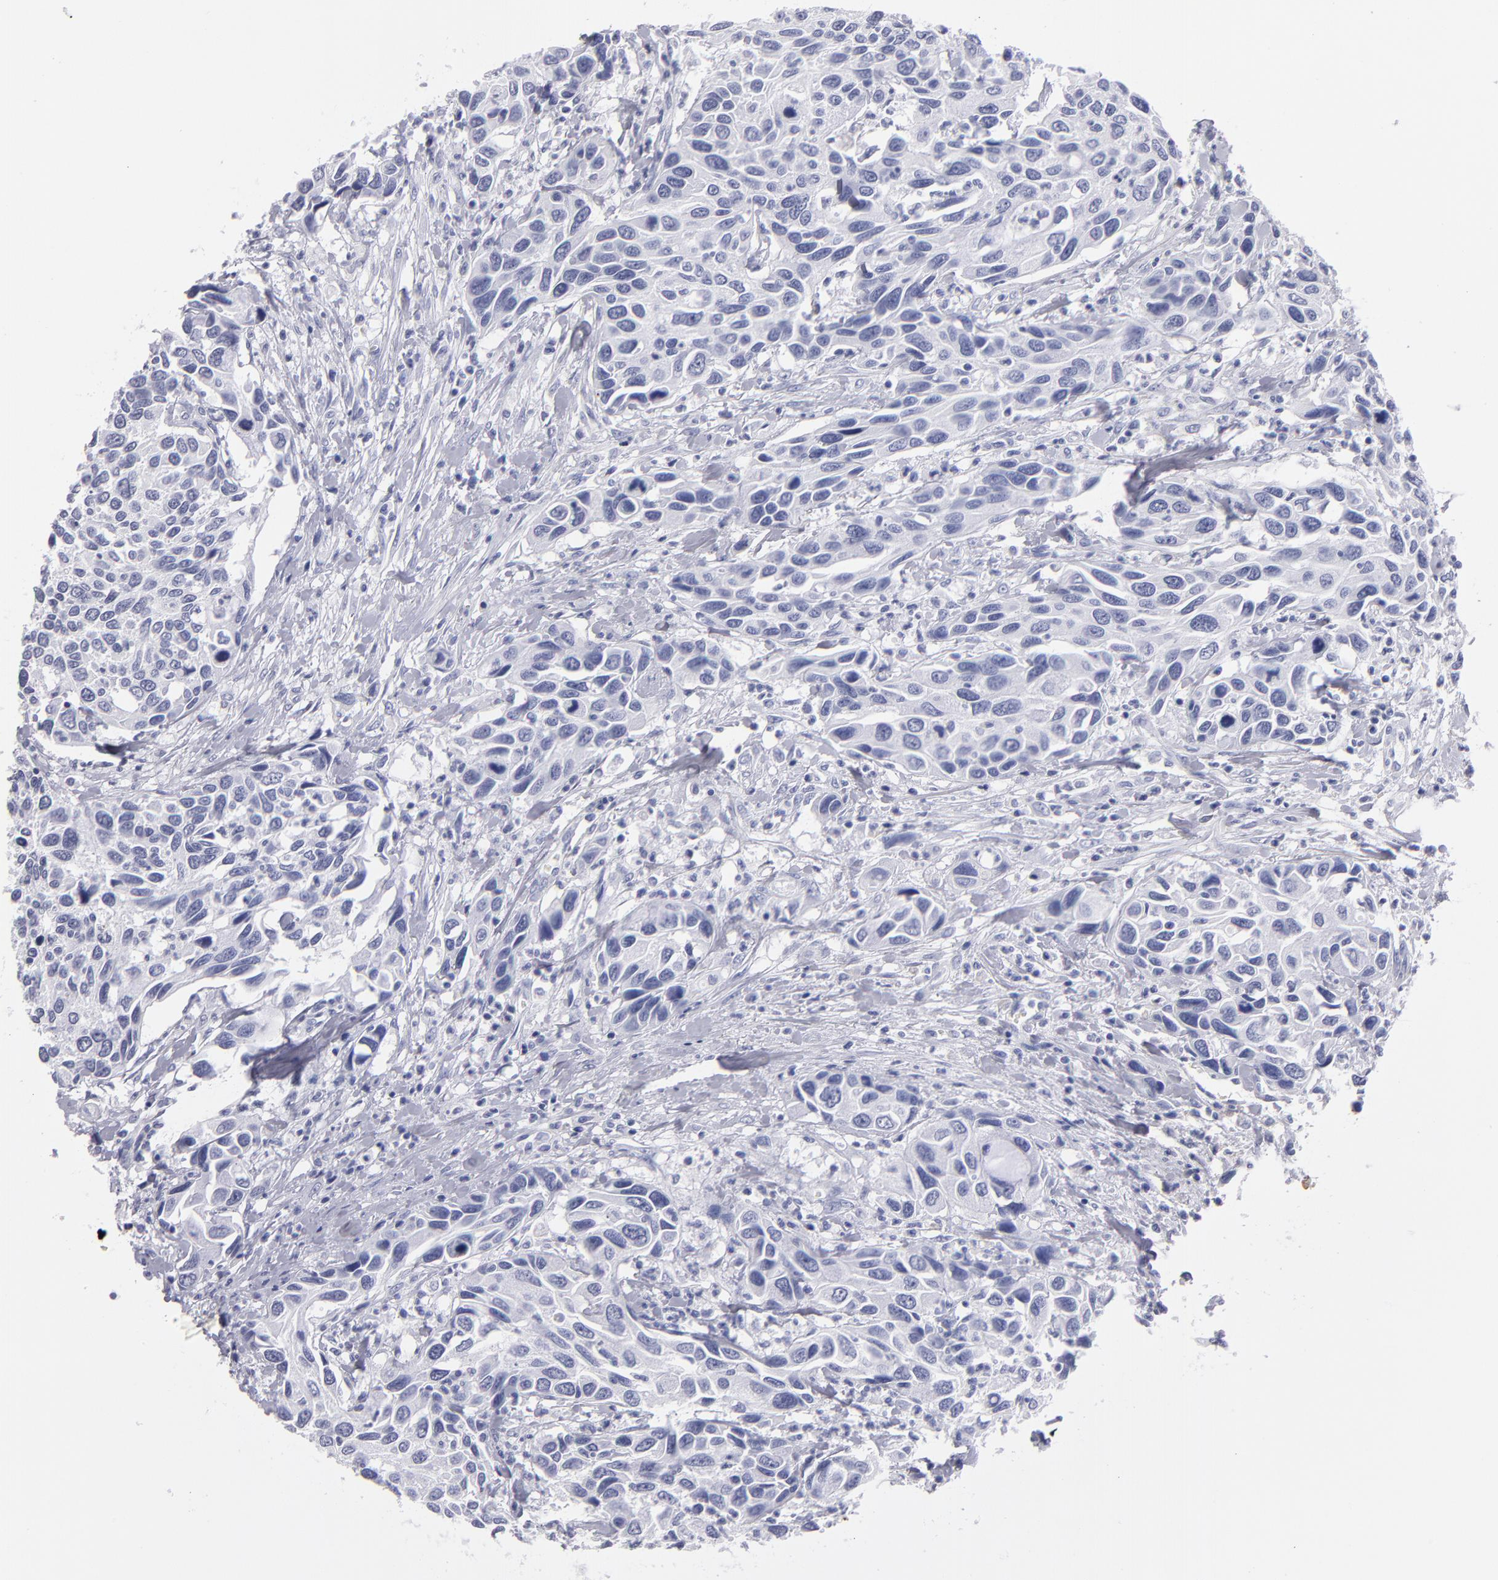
{"staining": {"intensity": "negative", "quantity": "none", "location": "none"}, "tissue": "urothelial cancer", "cell_type": "Tumor cells", "image_type": "cancer", "snomed": [{"axis": "morphology", "description": "Urothelial carcinoma, High grade"}, {"axis": "topography", "description": "Urinary bladder"}], "caption": "Tumor cells are negative for brown protein staining in high-grade urothelial carcinoma. The staining was performed using DAB (3,3'-diaminobenzidine) to visualize the protein expression in brown, while the nuclei were stained in blue with hematoxylin (Magnification: 20x).", "gene": "MB", "patient": {"sex": "male", "age": 66}}